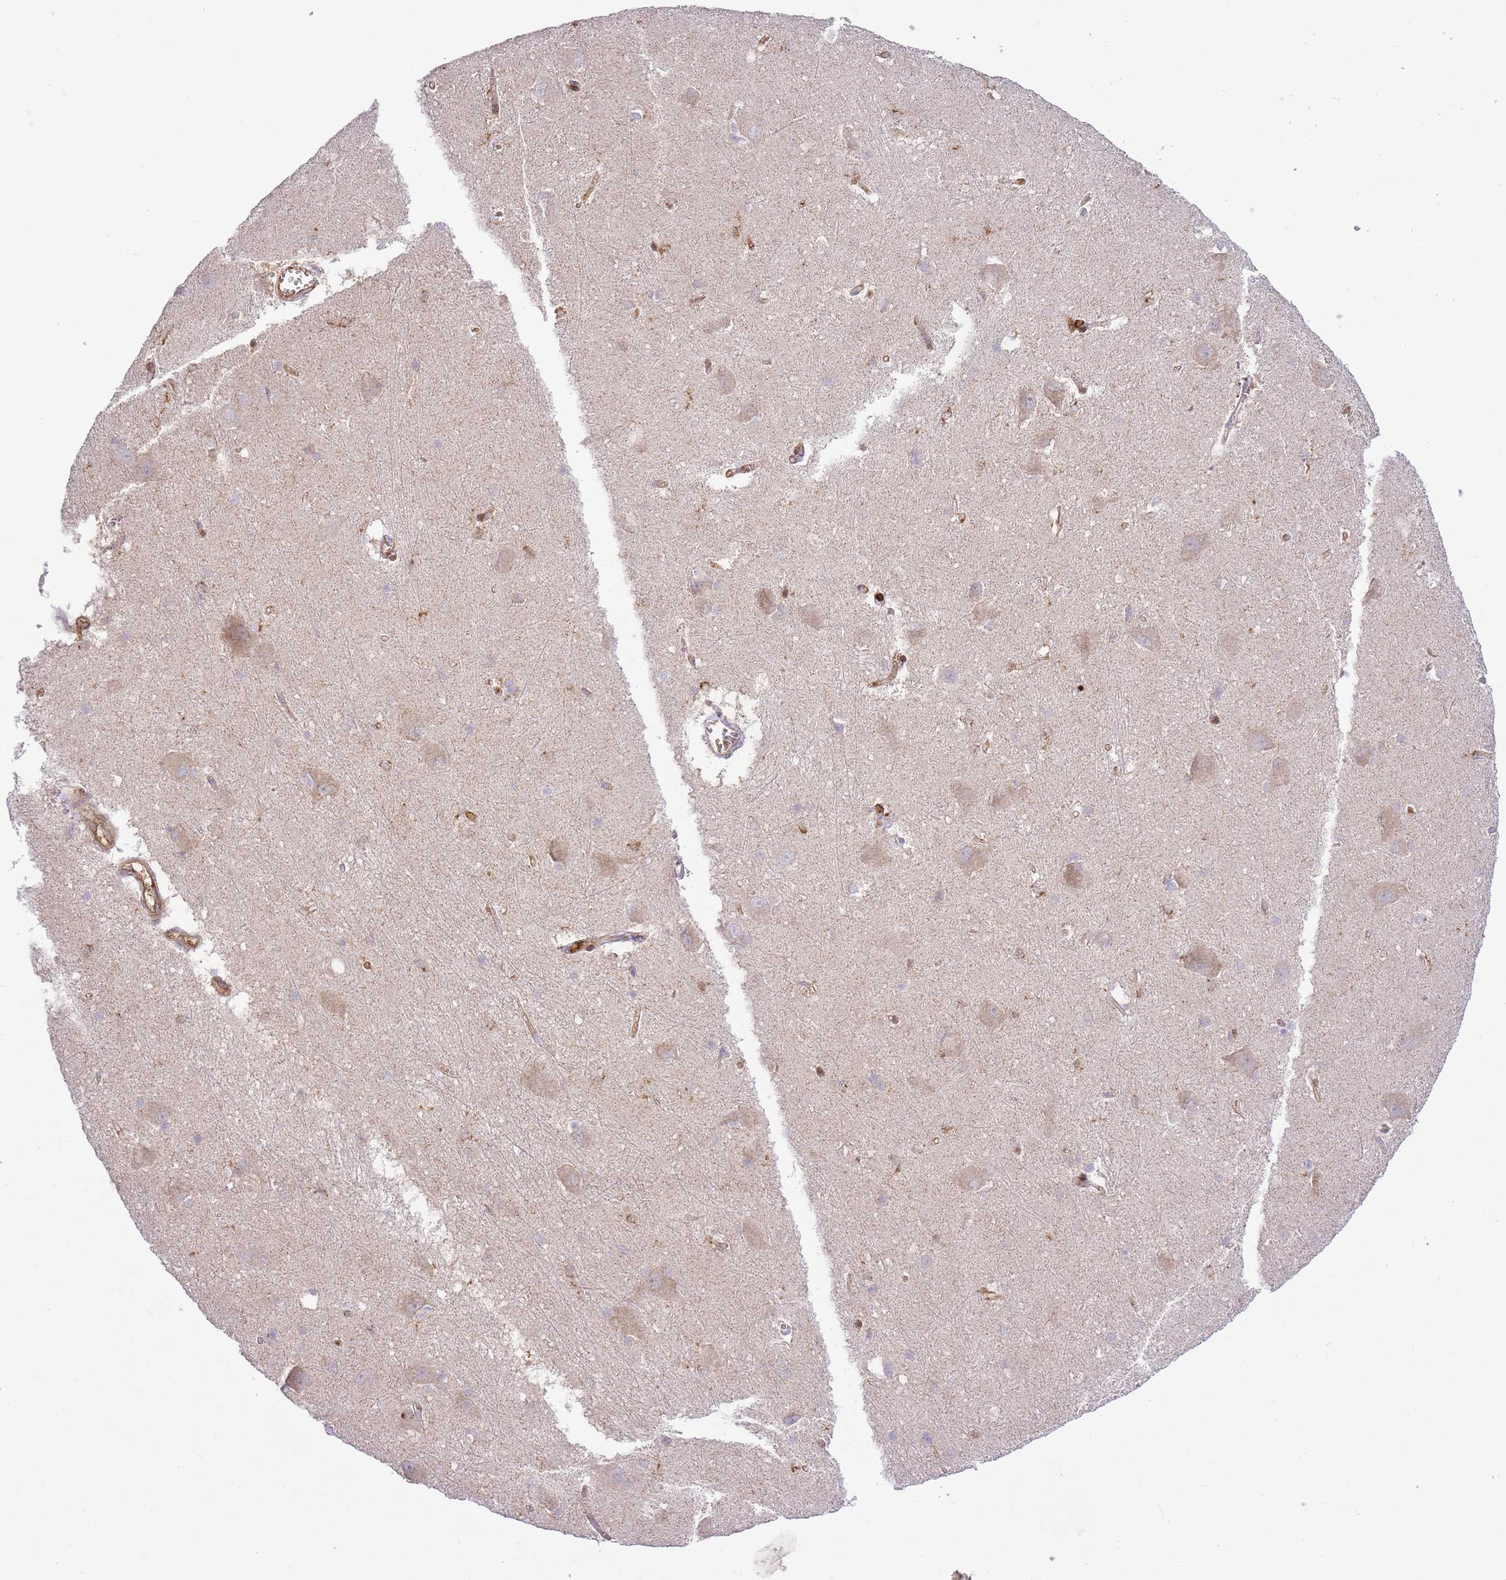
{"staining": {"intensity": "negative", "quantity": "none", "location": "none"}, "tissue": "caudate", "cell_type": "Glial cells", "image_type": "normal", "snomed": [{"axis": "morphology", "description": "Normal tissue, NOS"}, {"axis": "topography", "description": "Lateral ventricle wall"}], "caption": "Caudate was stained to show a protein in brown. There is no significant expression in glial cells. Brightfield microscopy of IHC stained with DAB (brown) and hematoxylin (blue), captured at high magnification.", "gene": "MSN", "patient": {"sex": "male", "age": 37}}